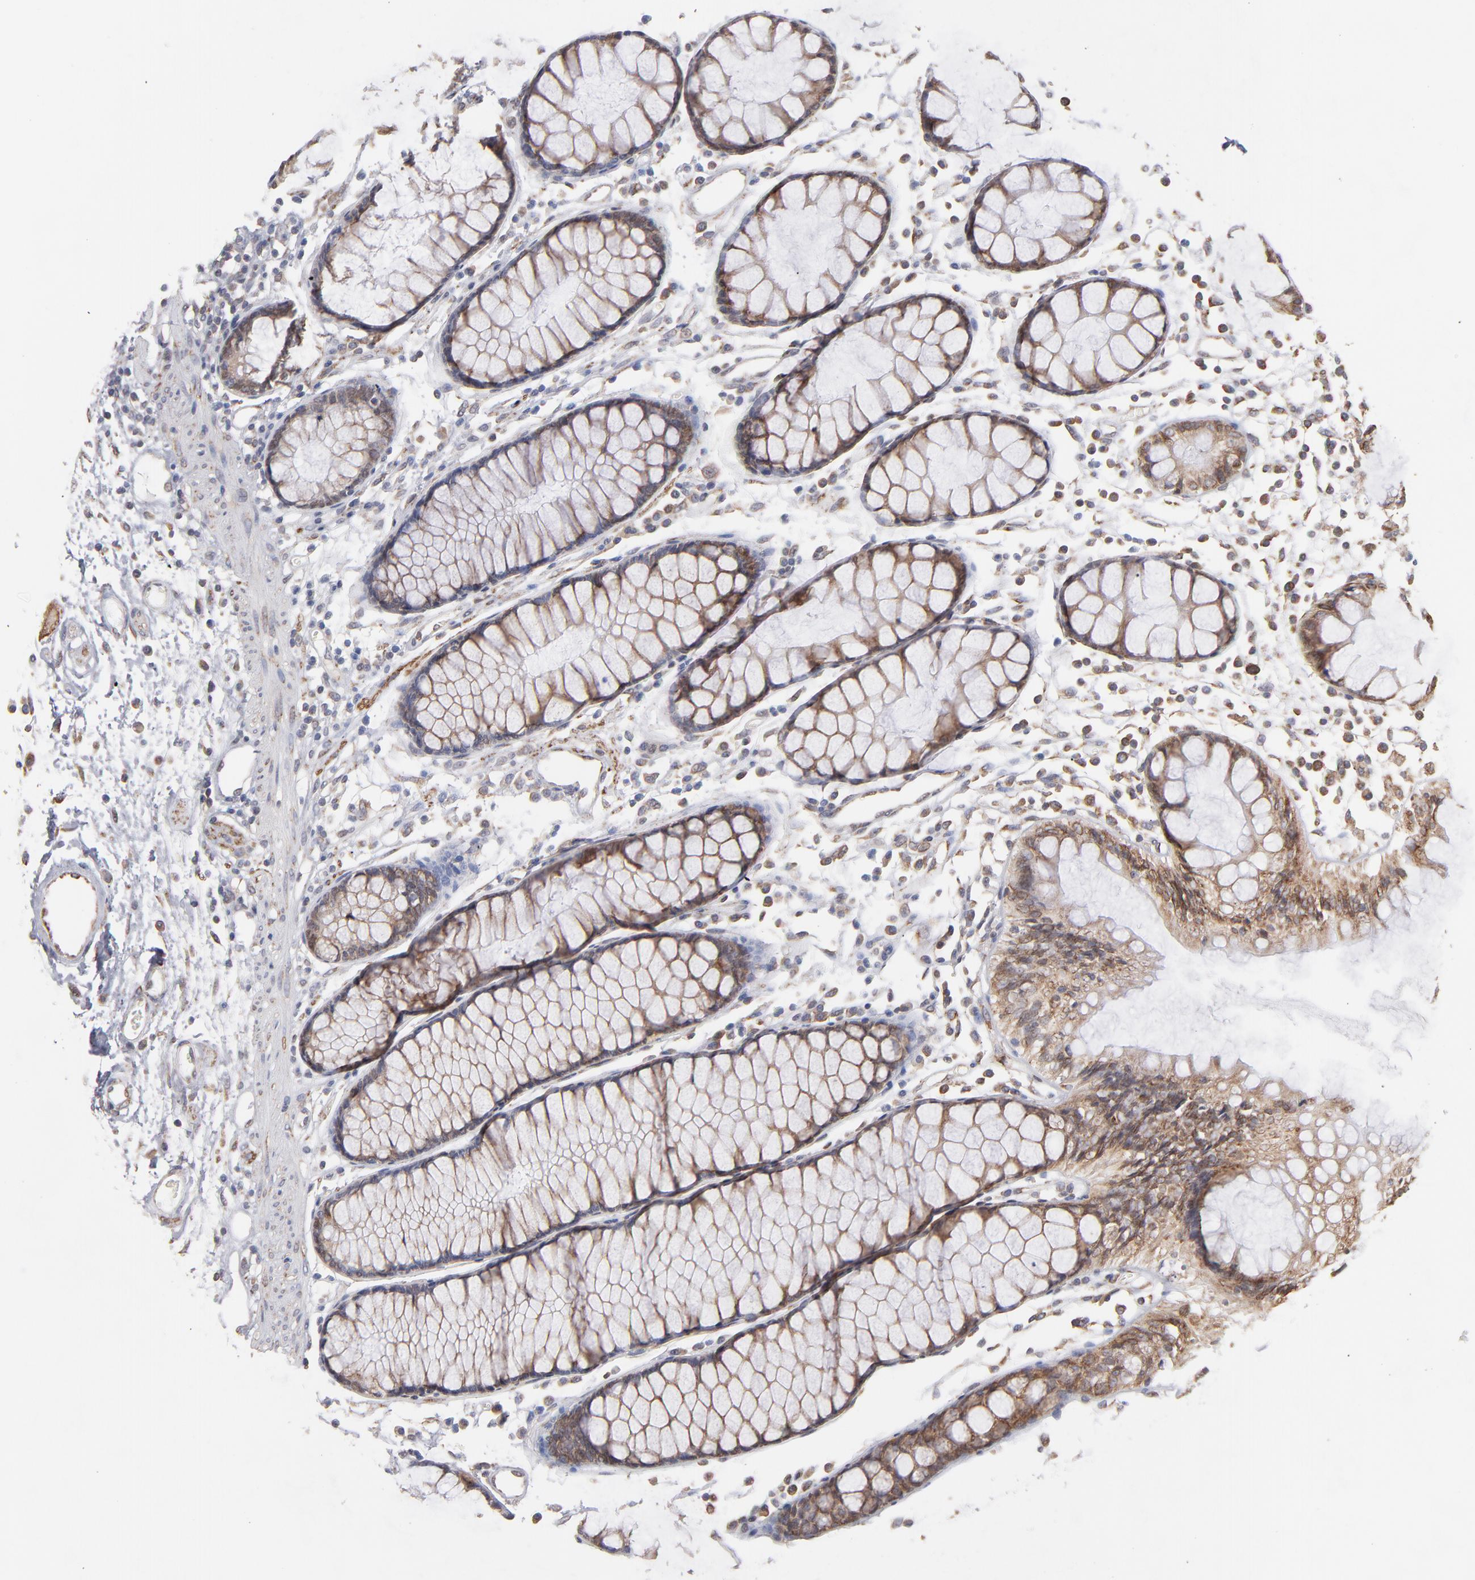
{"staining": {"intensity": "moderate", "quantity": "25%-75%", "location": "cytoplasmic/membranous"}, "tissue": "colon", "cell_type": "Endothelial cells", "image_type": "normal", "snomed": [{"axis": "morphology", "description": "Normal tissue, NOS"}, {"axis": "topography", "description": "Colon"}], "caption": "A brown stain highlights moderate cytoplasmic/membranous expression of a protein in endothelial cells of normal human colon. (DAB (3,3'-diaminobenzidine) = brown stain, brightfield microscopy at high magnification).", "gene": "KTN1", "patient": {"sex": "female", "age": 78}}